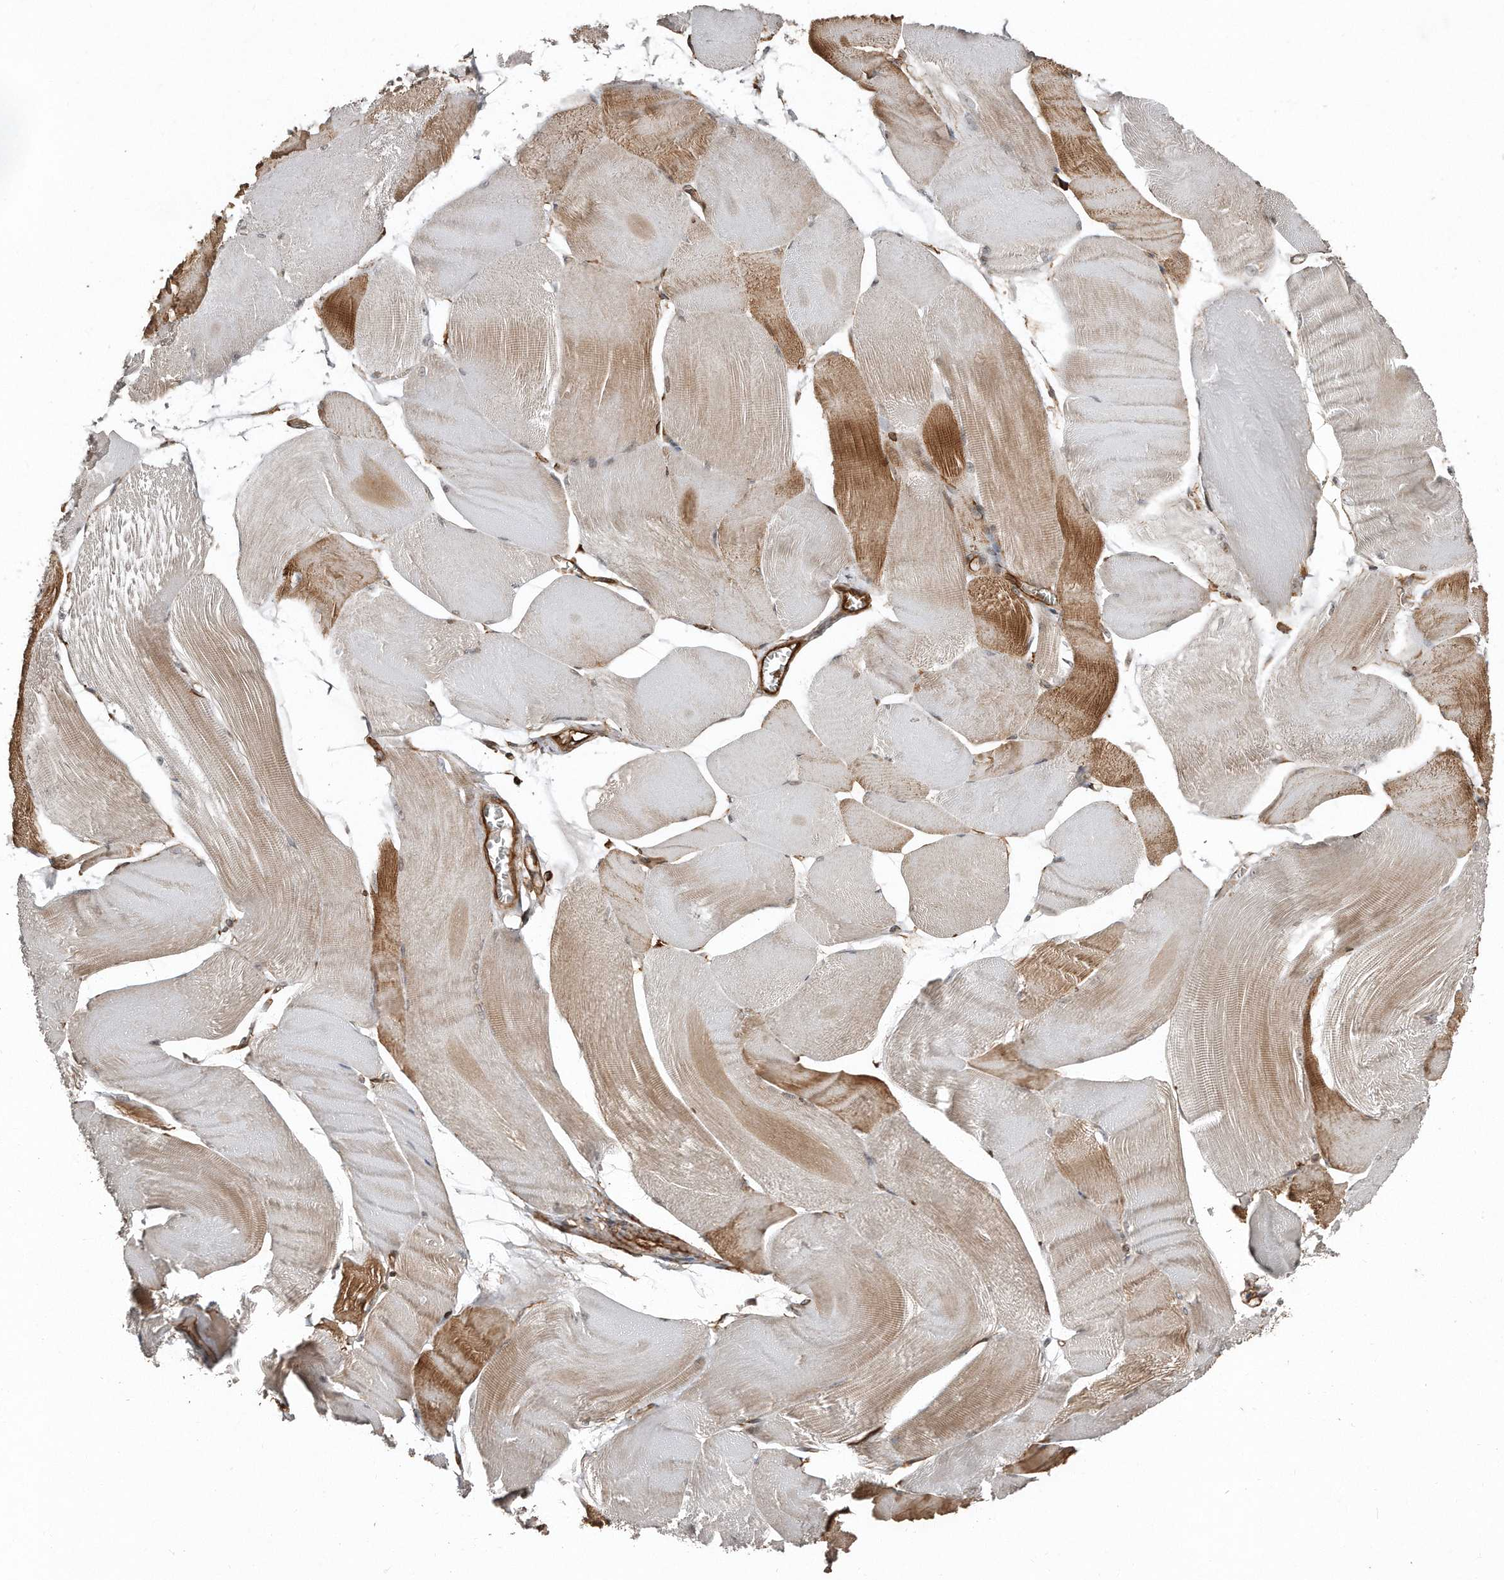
{"staining": {"intensity": "moderate", "quantity": "25%-75%", "location": "cytoplasmic/membranous"}, "tissue": "skeletal muscle", "cell_type": "Myocytes", "image_type": "normal", "snomed": [{"axis": "morphology", "description": "Normal tissue, NOS"}, {"axis": "morphology", "description": "Basal cell carcinoma"}, {"axis": "topography", "description": "Skeletal muscle"}], "caption": "The micrograph displays a brown stain indicating the presence of a protein in the cytoplasmic/membranous of myocytes in skeletal muscle. (DAB (3,3'-diaminobenzidine) IHC, brown staining for protein, blue staining for nuclei).", "gene": "SNAP47", "patient": {"sex": "female", "age": 64}}